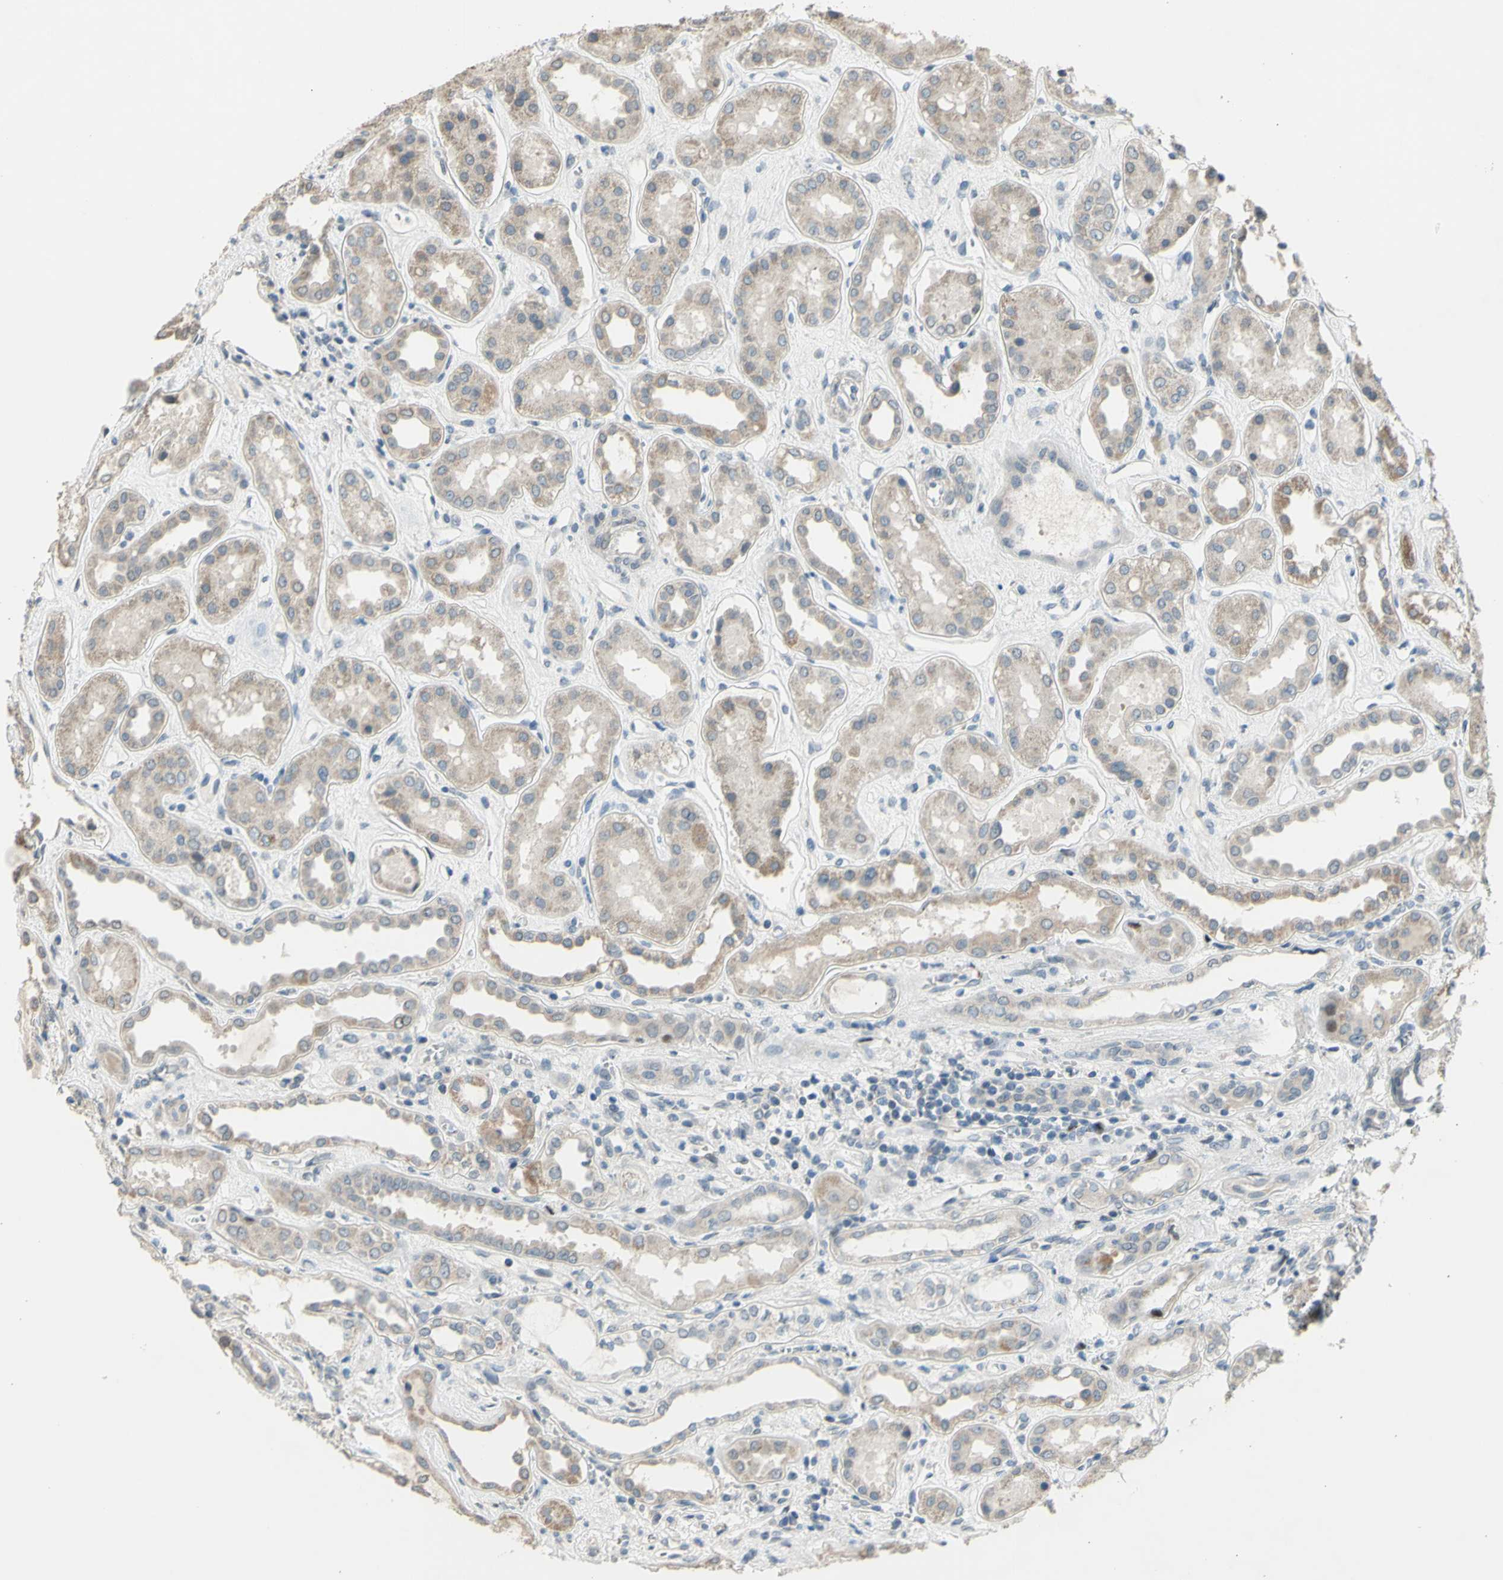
{"staining": {"intensity": "negative", "quantity": "none", "location": "none"}, "tissue": "kidney", "cell_type": "Cells in glomeruli", "image_type": "normal", "snomed": [{"axis": "morphology", "description": "Normal tissue, NOS"}, {"axis": "topography", "description": "Kidney"}], "caption": "This is an IHC micrograph of unremarkable kidney. There is no expression in cells in glomeruli.", "gene": "ZNF184", "patient": {"sex": "male", "age": 59}}